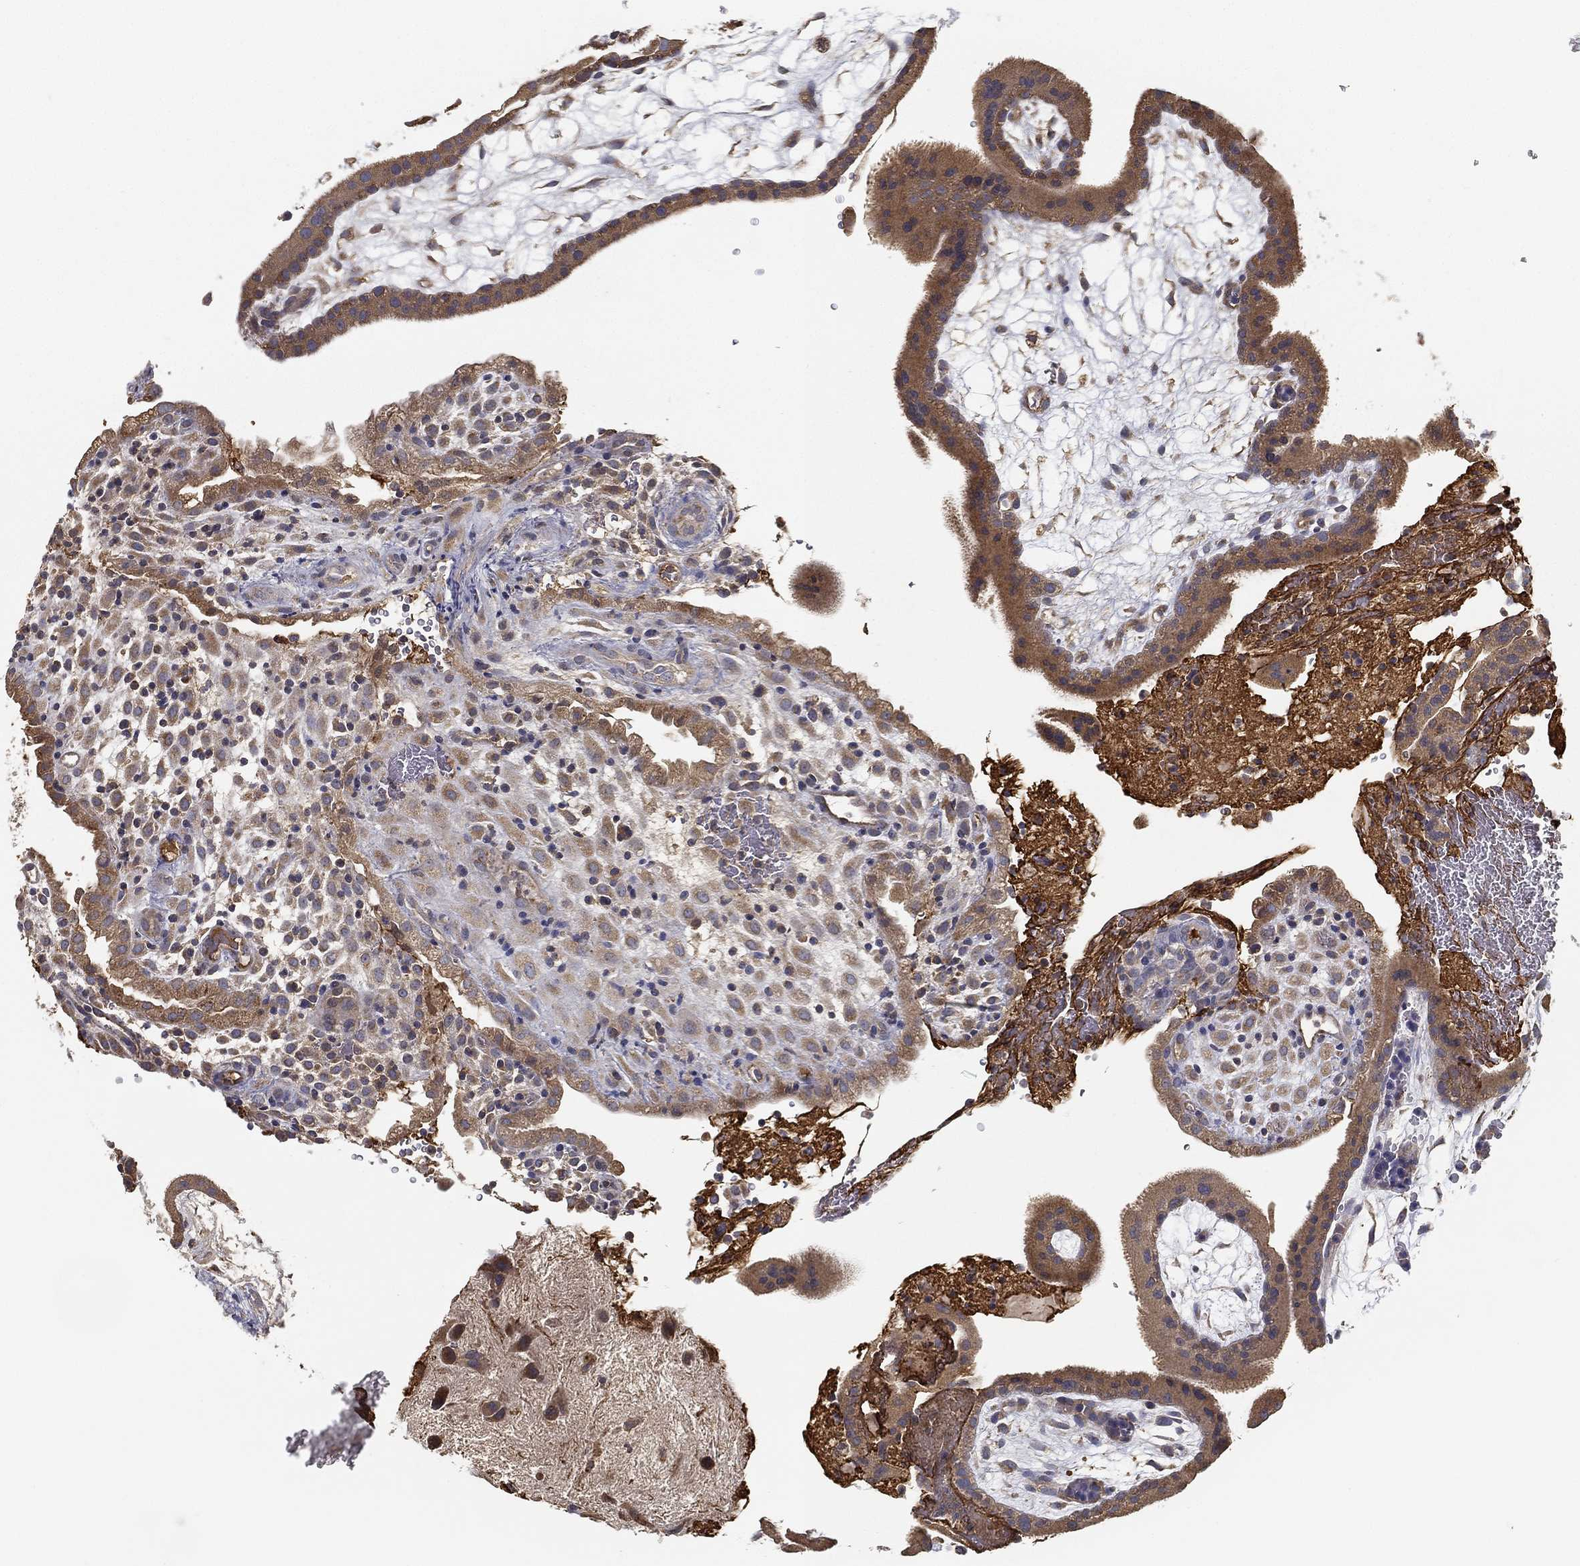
{"staining": {"intensity": "weak", "quantity": ">75%", "location": "cytoplasmic/membranous"}, "tissue": "placenta", "cell_type": "Decidual cells", "image_type": "normal", "snomed": [{"axis": "morphology", "description": "Normal tissue, NOS"}, {"axis": "topography", "description": "Placenta"}], "caption": "The micrograph exhibits staining of normal placenta, revealing weak cytoplasmic/membranous protein expression (brown color) within decidual cells. The protein is stained brown, and the nuclei are stained in blue (DAB (3,3'-diaminobenzidine) IHC with brightfield microscopy, high magnification).", "gene": "MT", "patient": {"sex": "female", "age": 19}}